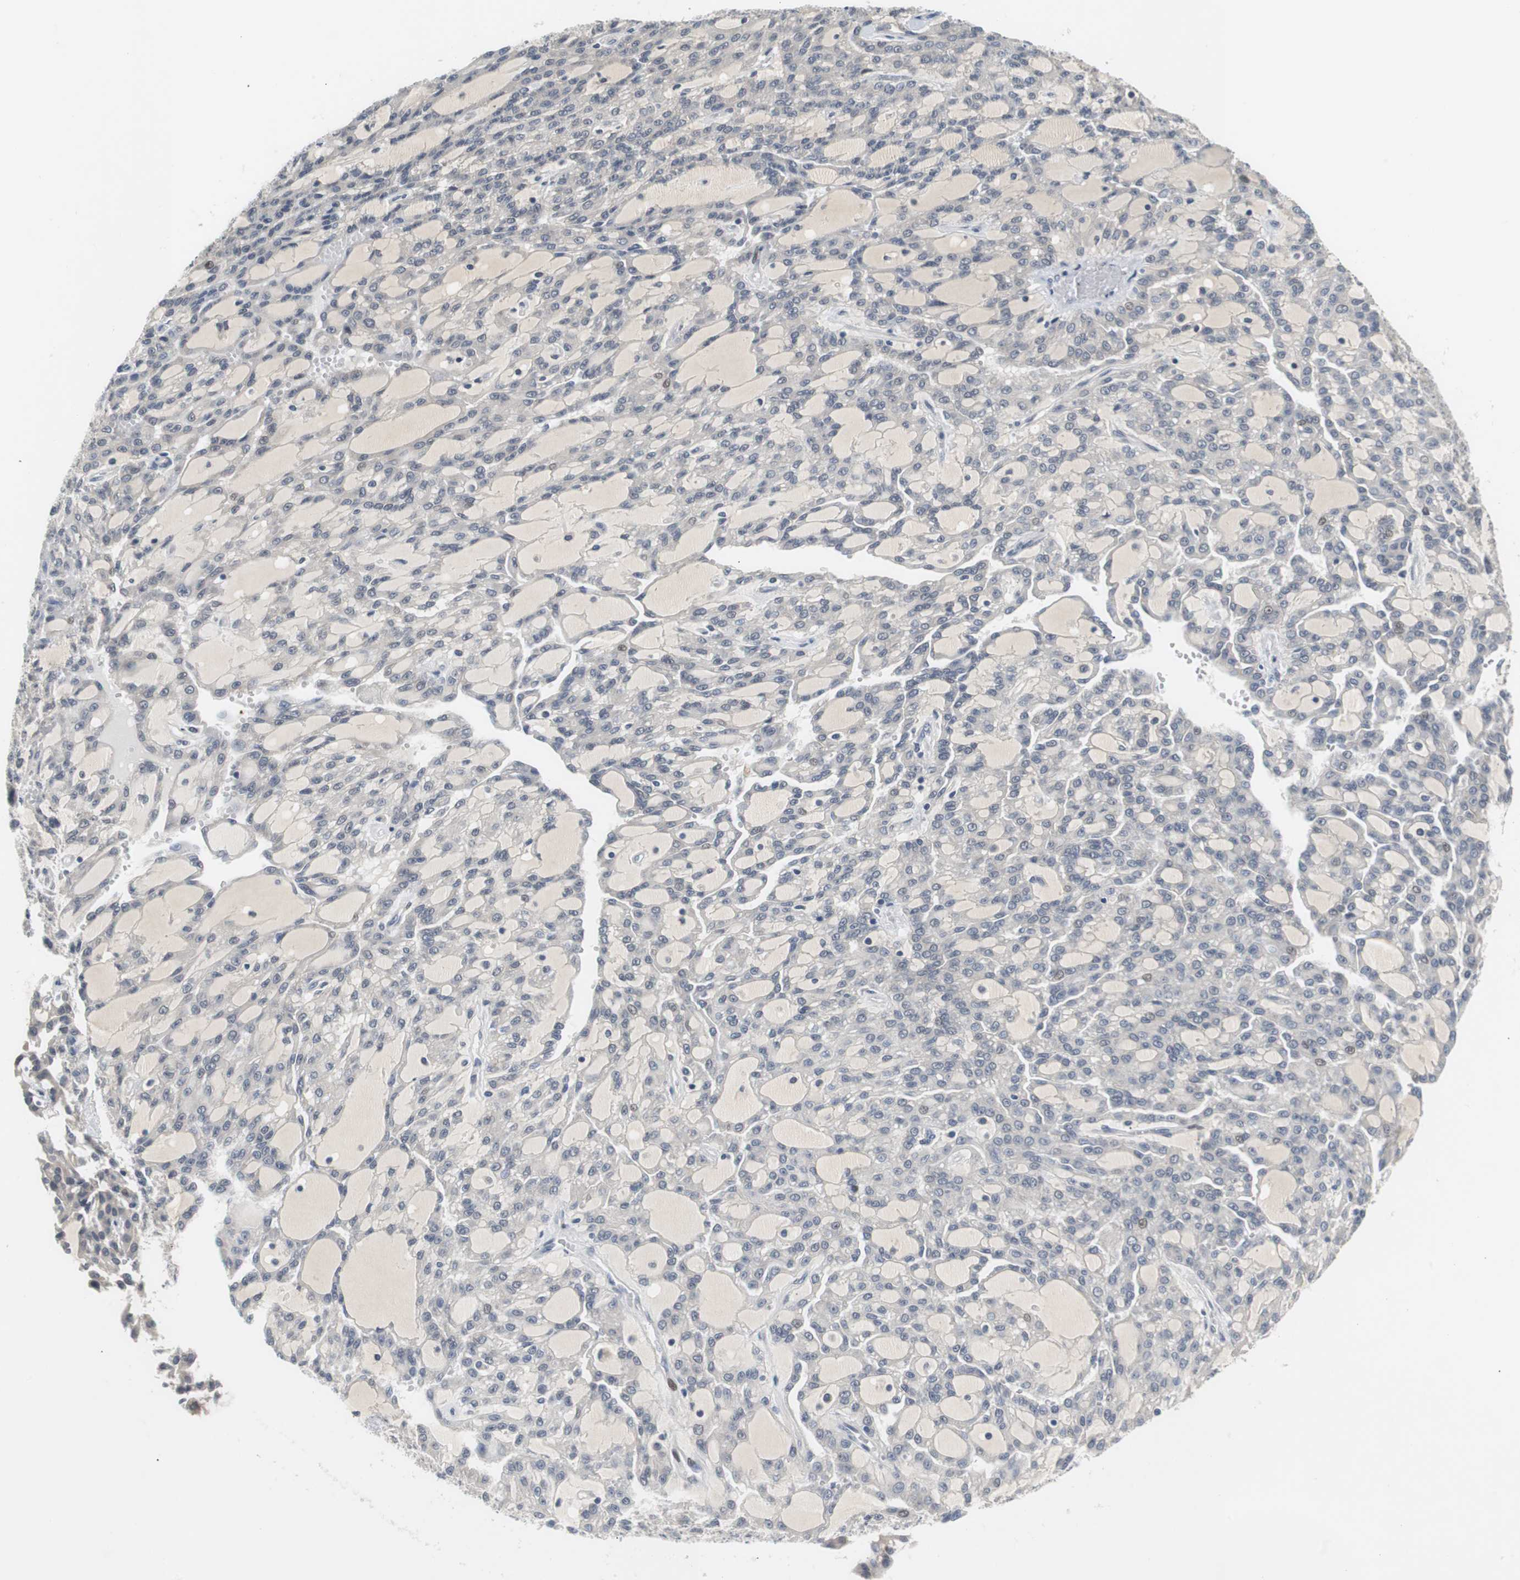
{"staining": {"intensity": "weak", "quantity": "<25%", "location": "nuclear"}, "tissue": "renal cancer", "cell_type": "Tumor cells", "image_type": "cancer", "snomed": [{"axis": "morphology", "description": "Adenocarcinoma, NOS"}, {"axis": "topography", "description": "Kidney"}], "caption": "Immunohistochemistry (IHC) histopathology image of neoplastic tissue: adenocarcinoma (renal) stained with DAB reveals no significant protein expression in tumor cells.", "gene": "MAP2K4", "patient": {"sex": "male", "age": 63}}